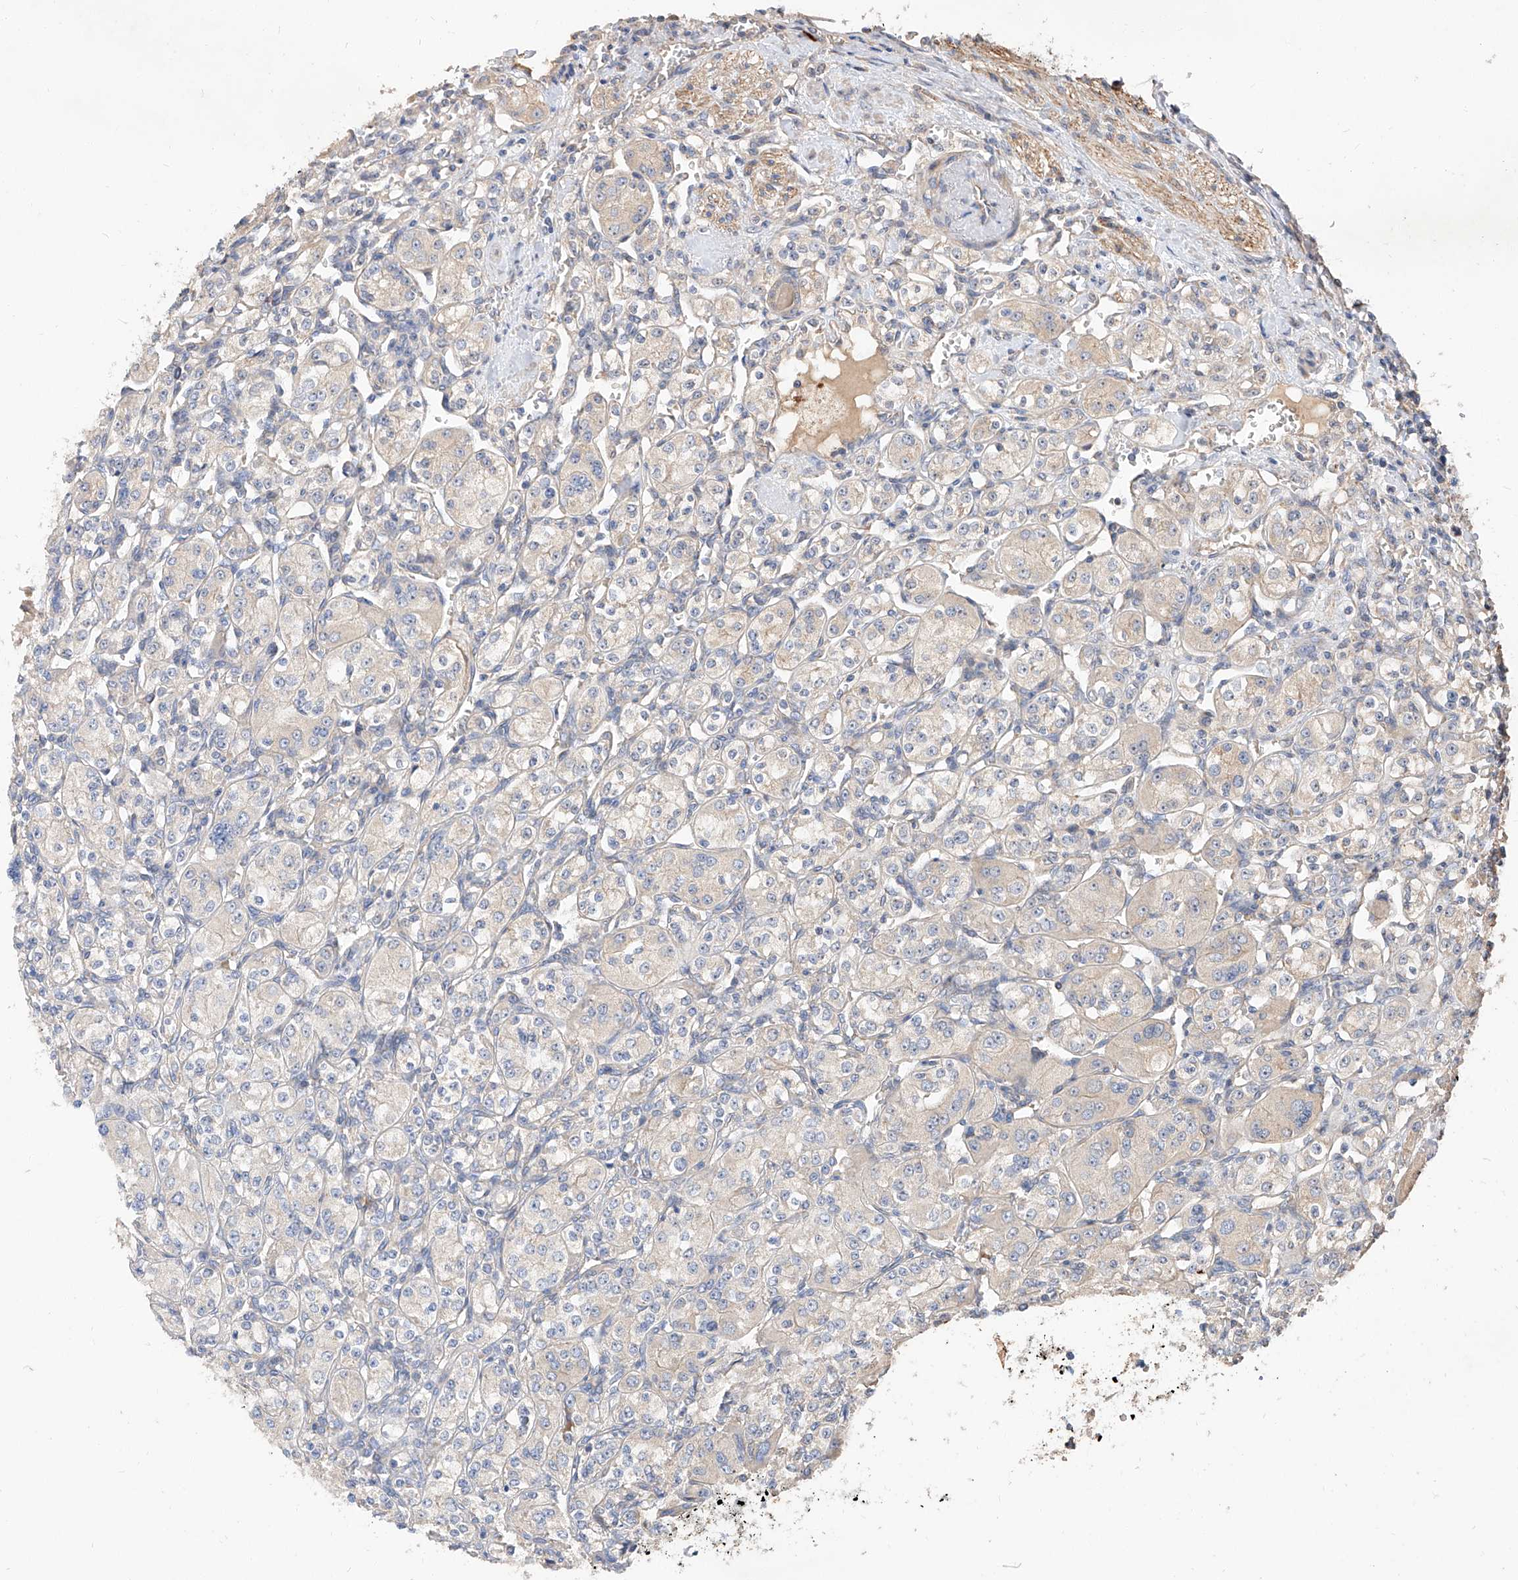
{"staining": {"intensity": "negative", "quantity": "none", "location": "none"}, "tissue": "renal cancer", "cell_type": "Tumor cells", "image_type": "cancer", "snomed": [{"axis": "morphology", "description": "Adenocarcinoma, NOS"}, {"axis": "topography", "description": "Kidney"}], "caption": "IHC image of renal cancer (adenocarcinoma) stained for a protein (brown), which displays no expression in tumor cells.", "gene": "DIRAS3", "patient": {"sex": "male", "age": 77}}